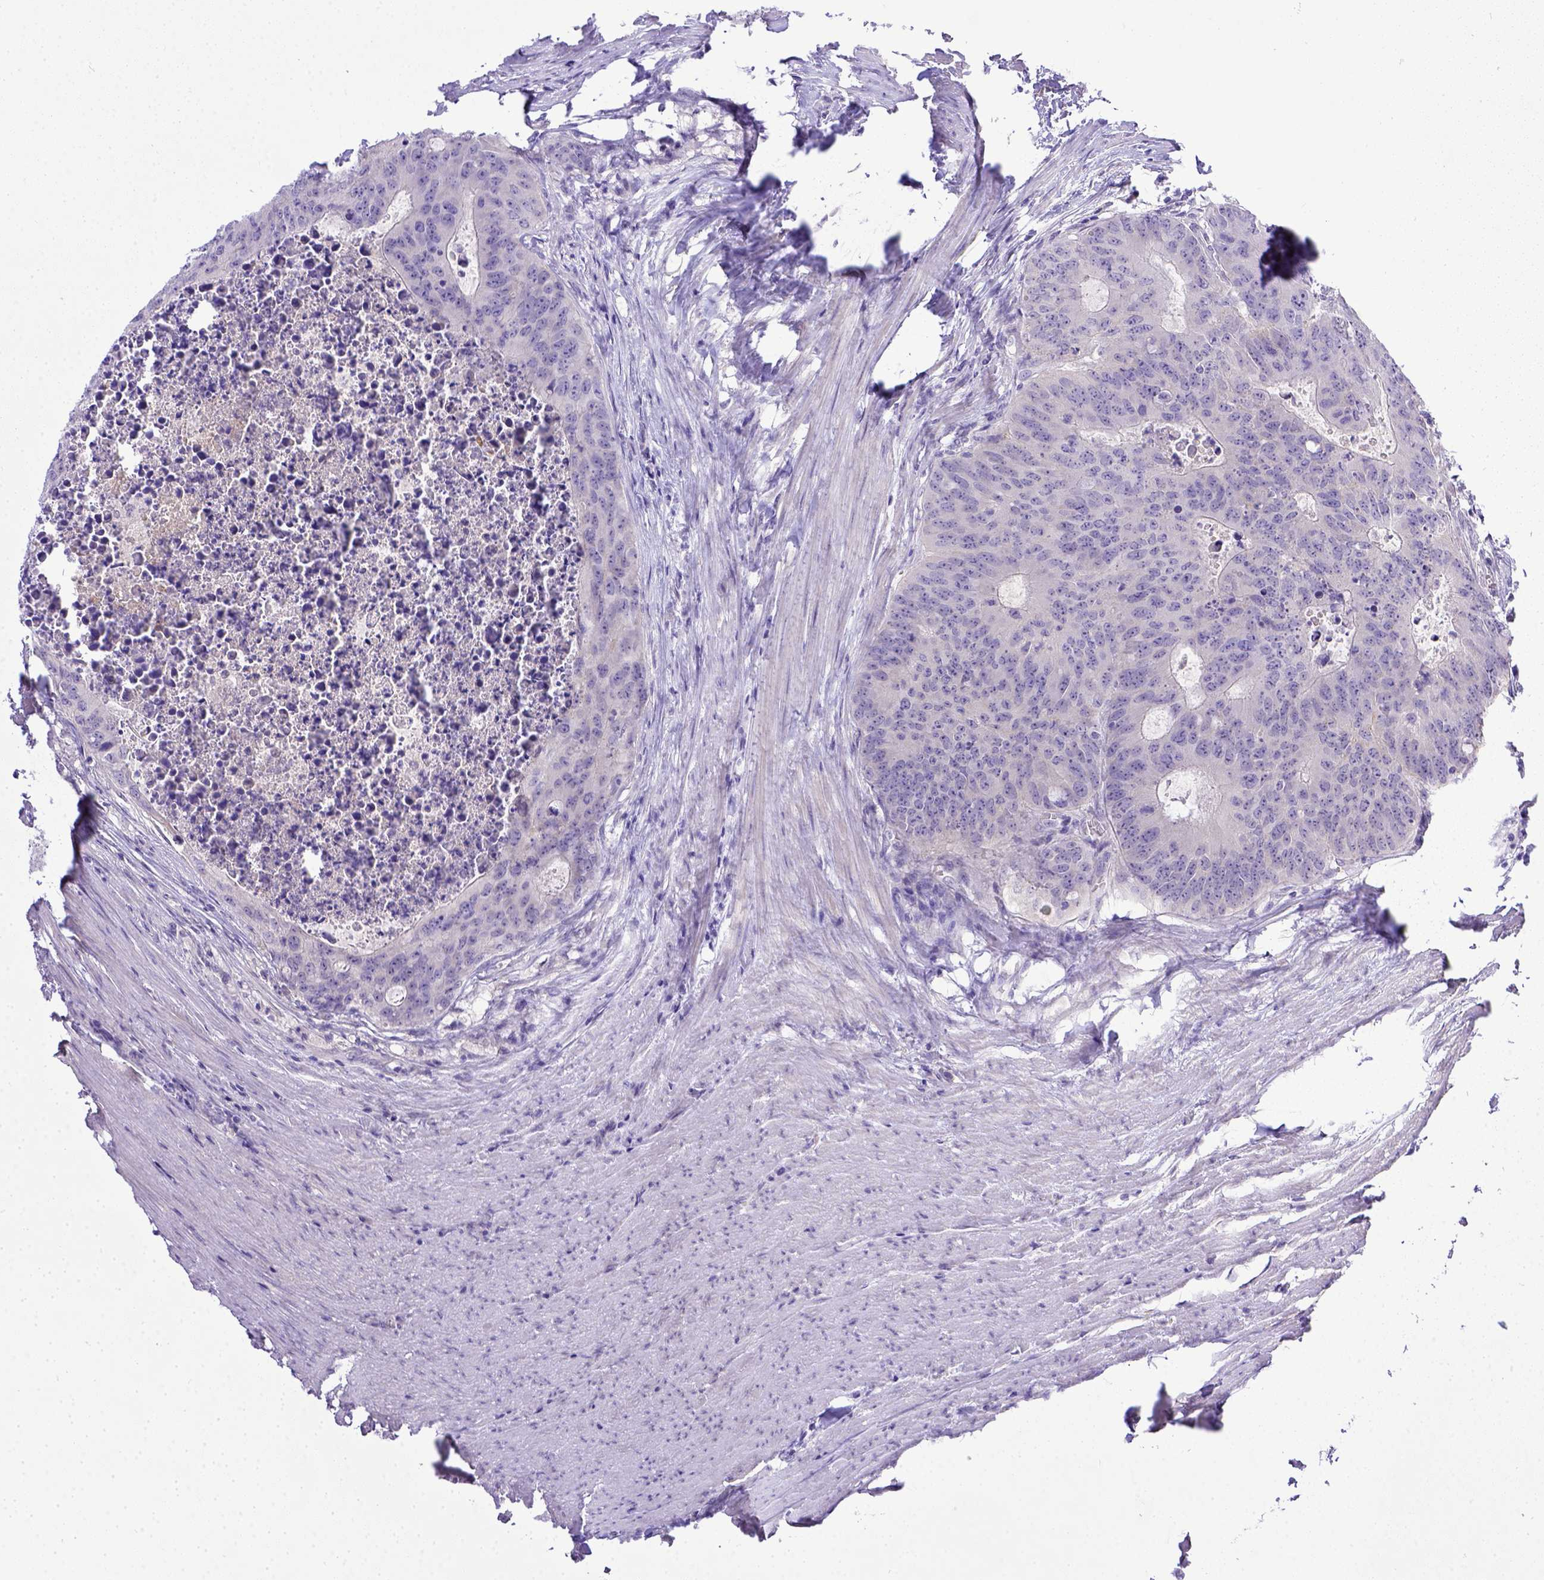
{"staining": {"intensity": "negative", "quantity": "none", "location": "none"}, "tissue": "colorectal cancer", "cell_type": "Tumor cells", "image_type": "cancer", "snomed": [{"axis": "morphology", "description": "Adenocarcinoma, NOS"}, {"axis": "topography", "description": "Colon"}], "caption": "The IHC histopathology image has no significant staining in tumor cells of colorectal cancer (adenocarcinoma) tissue.", "gene": "BTN1A1", "patient": {"sex": "male", "age": 67}}